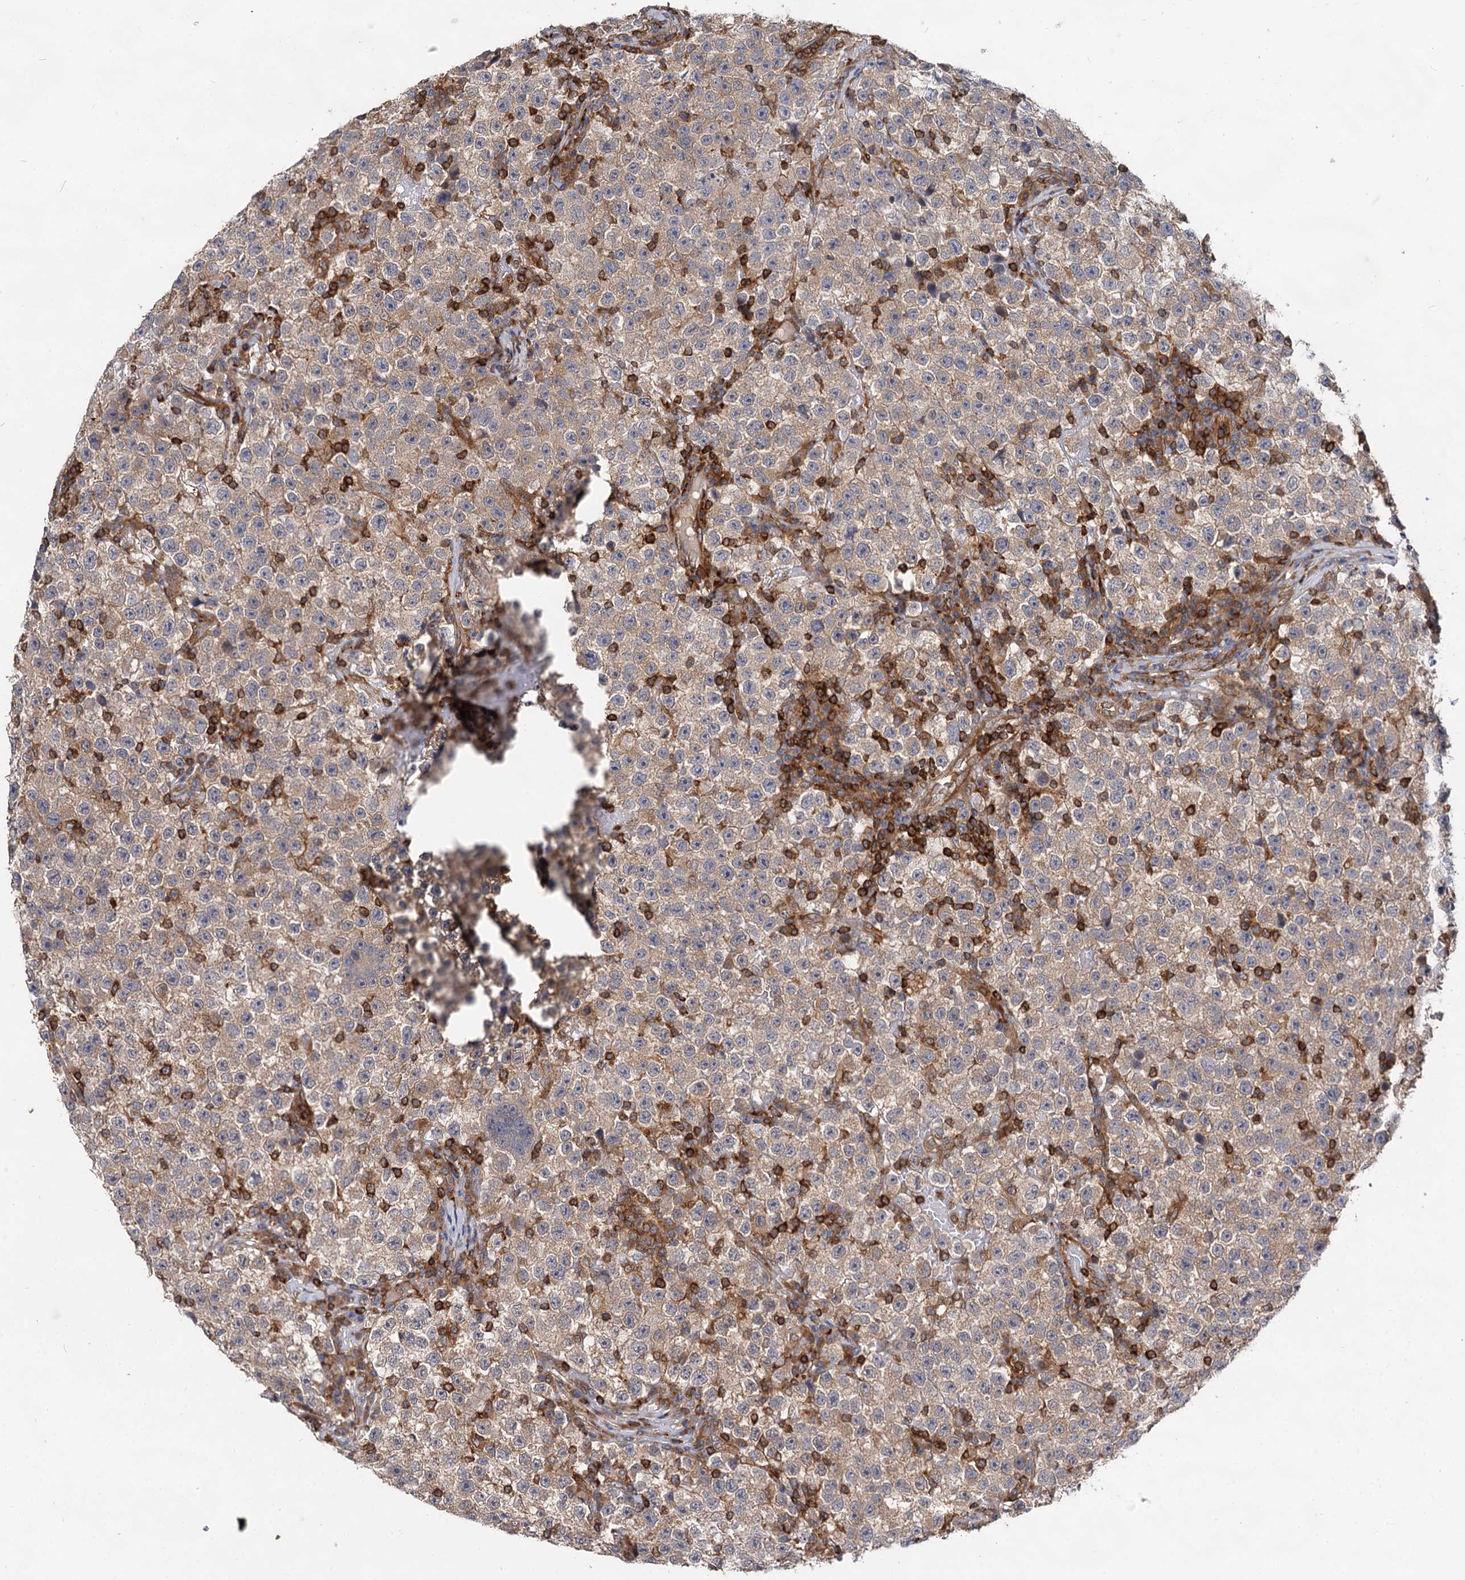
{"staining": {"intensity": "weak", "quantity": "25%-75%", "location": "cytoplasmic/membranous"}, "tissue": "testis cancer", "cell_type": "Tumor cells", "image_type": "cancer", "snomed": [{"axis": "morphology", "description": "Seminoma, NOS"}, {"axis": "topography", "description": "Testis"}], "caption": "Immunohistochemical staining of seminoma (testis) exhibits low levels of weak cytoplasmic/membranous staining in approximately 25%-75% of tumor cells.", "gene": "PACS1", "patient": {"sex": "male", "age": 22}}